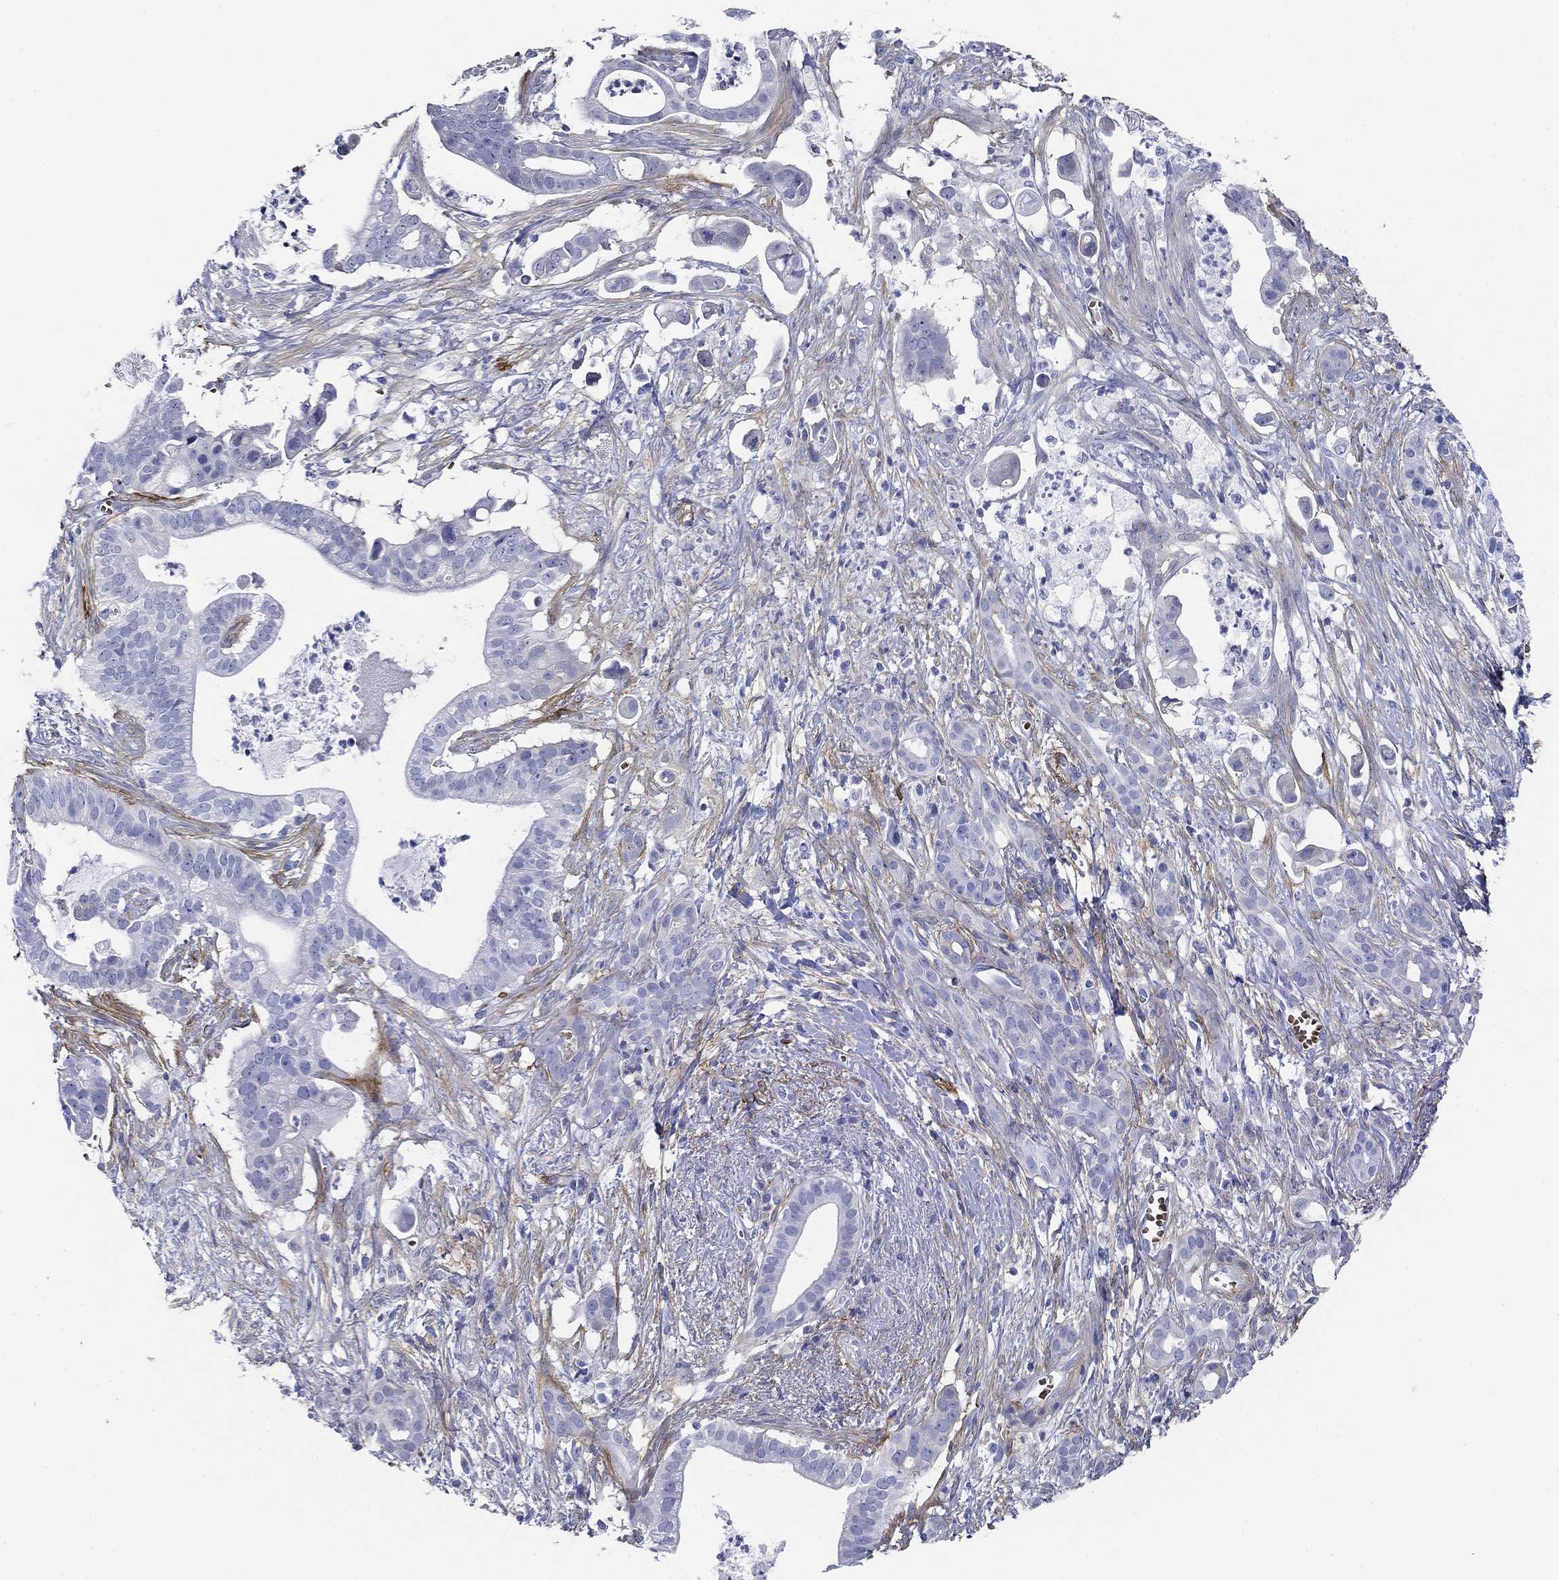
{"staining": {"intensity": "negative", "quantity": "none", "location": "none"}, "tissue": "pancreatic cancer", "cell_type": "Tumor cells", "image_type": "cancer", "snomed": [{"axis": "morphology", "description": "Adenocarcinoma, NOS"}, {"axis": "topography", "description": "Pancreas"}], "caption": "This is an IHC histopathology image of human adenocarcinoma (pancreatic). There is no staining in tumor cells.", "gene": "GPC1", "patient": {"sex": "male", "age": 61}}